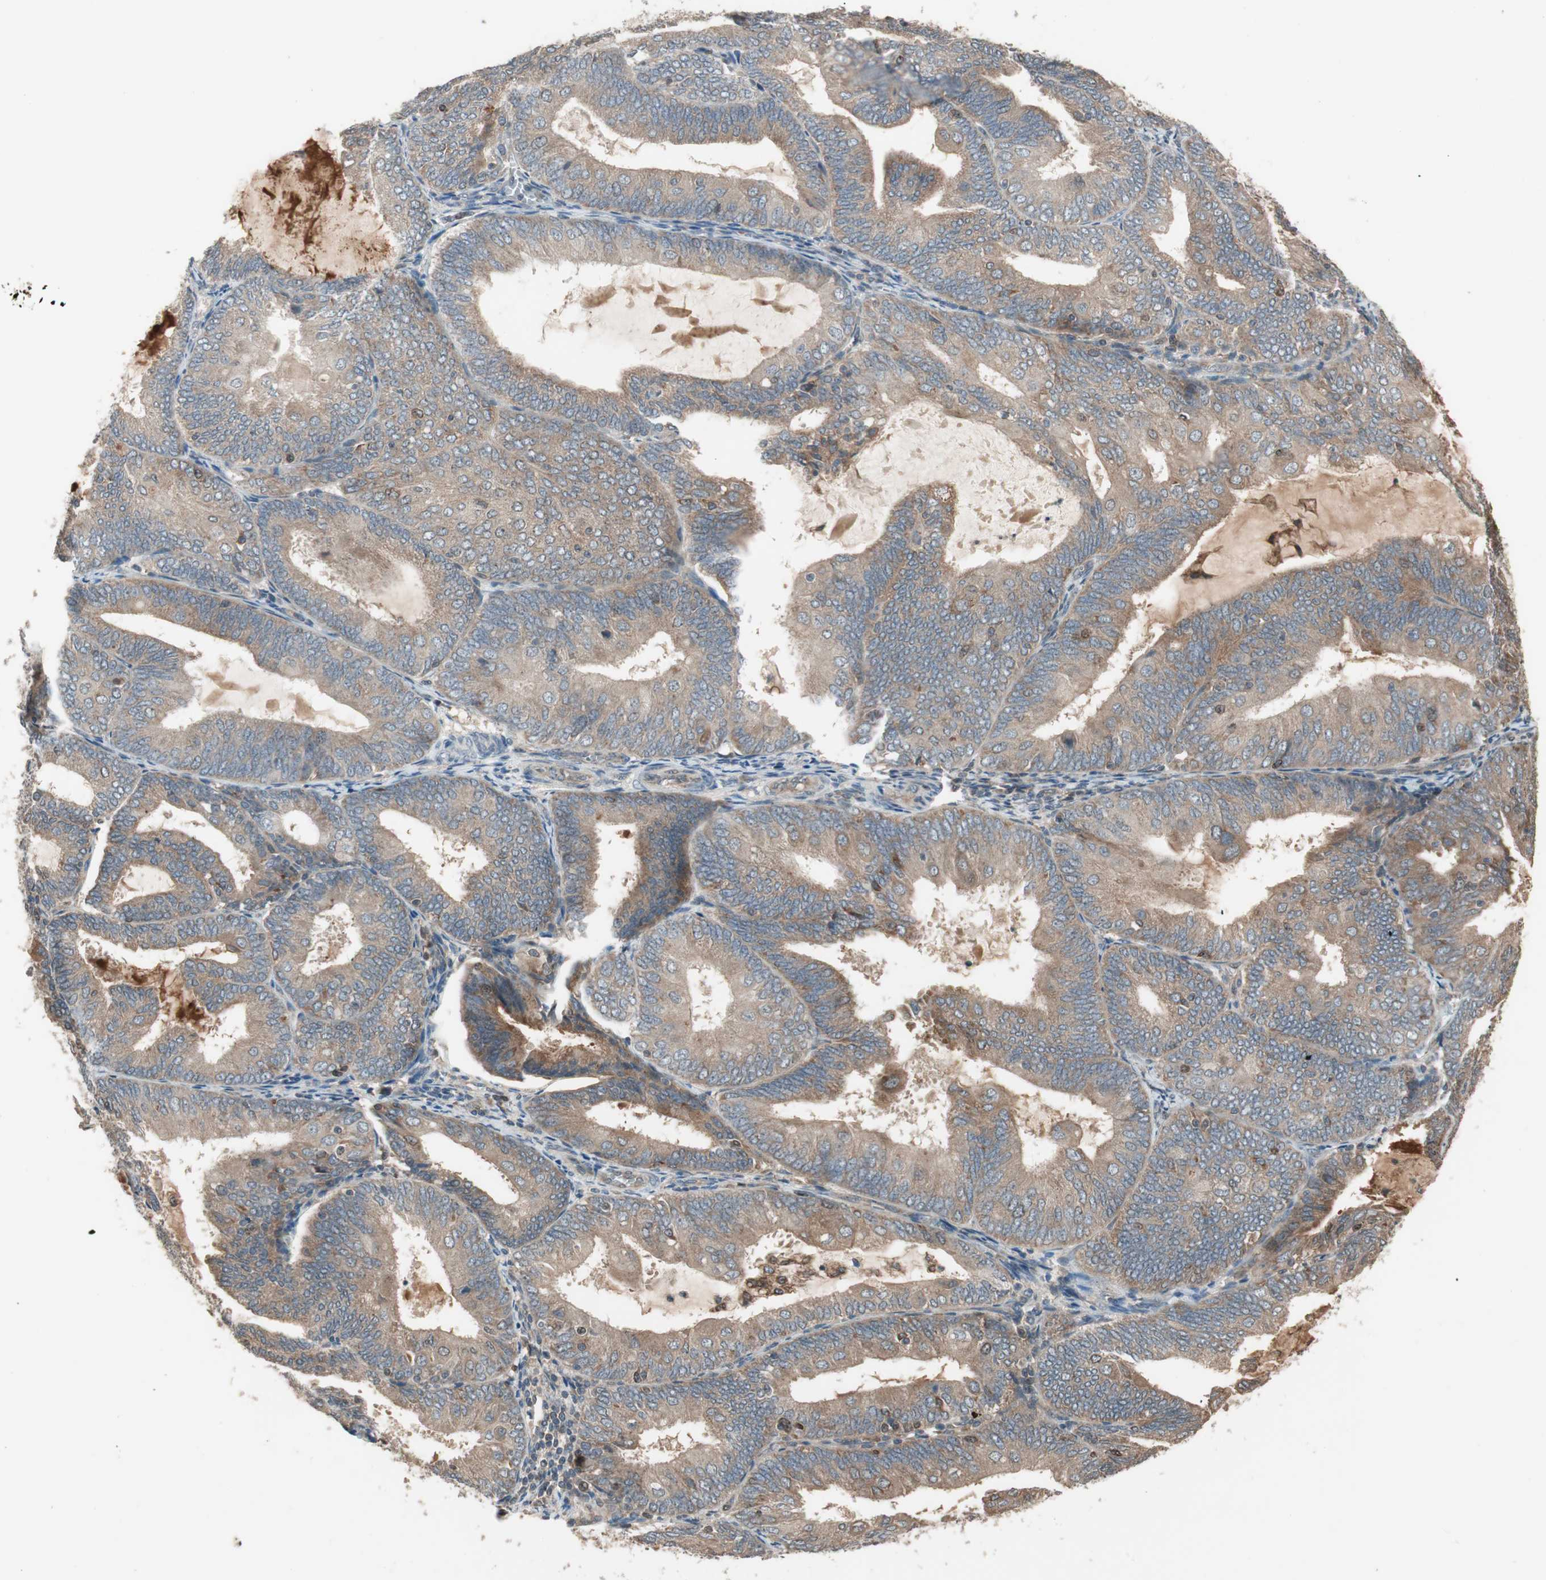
{"staining": {"intensity": "moderate", "quantity": ">75%", "location": "cytoplasmic/membranous"}, "tissue": "endometrial cancer", "cell_type": "Tumor cells", "image_type": "cancer", "snomed": [{"axis": "morphology", "description": "Adenocarcinoma, NOS"}, {"axis": "topography", "description": "Endometrium"}], "caption": "Immunohistochemical staining of endometrial cancer (adenocarcinoma) reveals medium levels of moderate cytoplasmic/membranous staining in about >75% of tumor cells.", "gene": "ATP6AP2", "patient": {"sex": "female", "age": 81}}